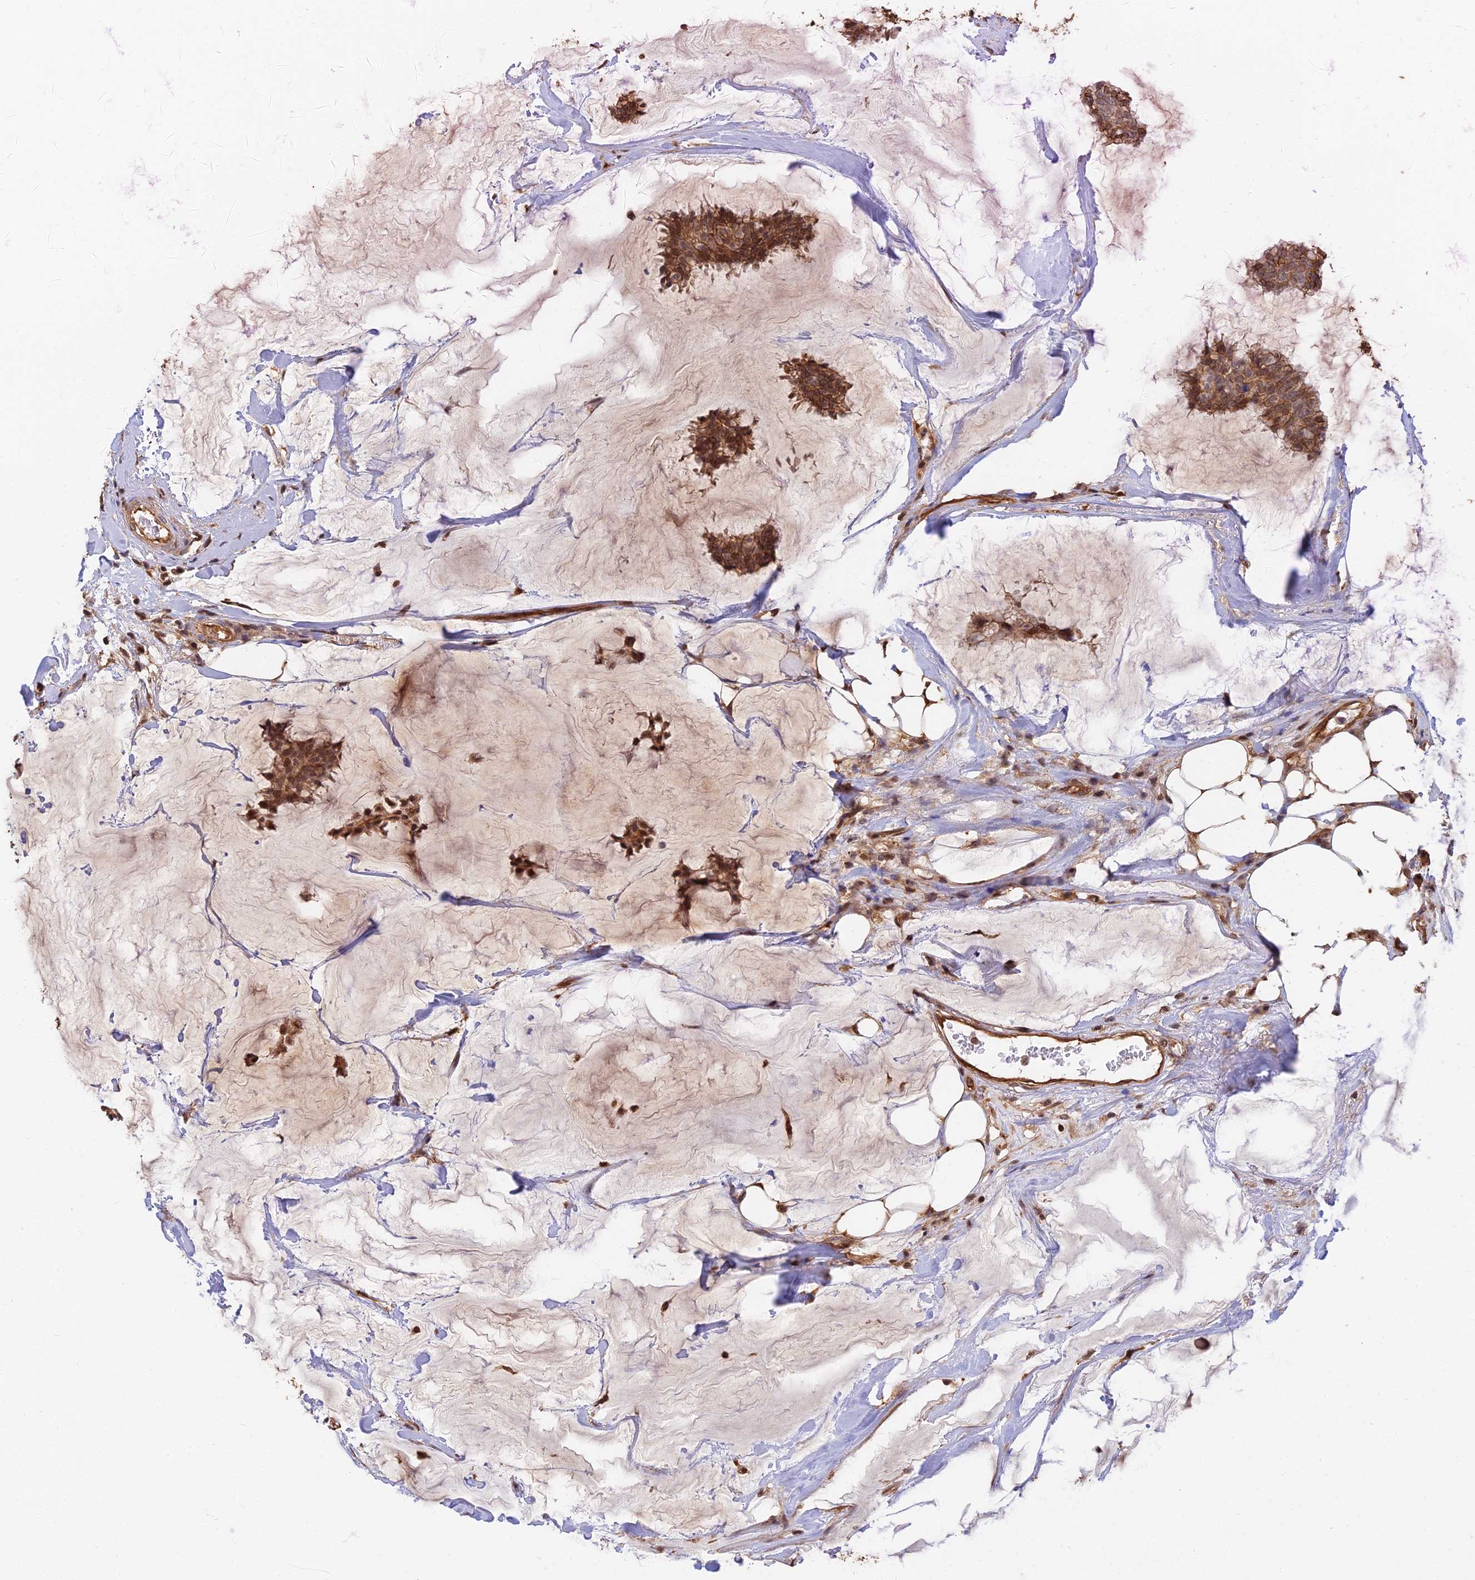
{"staining": {"intensity": "strong", "quantity": ">75%", "location": "cytoplasmic/membranous,nuclear"}, "tissue": "breast cancer", "cell_type": "Tumor cells", "image_type": "cancer", "snomed": [{"axis": "morphology", "description": "Duct carcinoma"}, {"axis": "topography", "description": "Breast"}], "caption": "A high amount of strong cytoplasmic/membranous and nuclear staining is seen in approximately >75% of tumor cells in breast cancer (invasive ductal carcinoma) tissue. The protein is shown in brown color, while the nuclei are stained blue.", "gene": "LRRN3", "patient": {"sex": "female", "age": 93}}